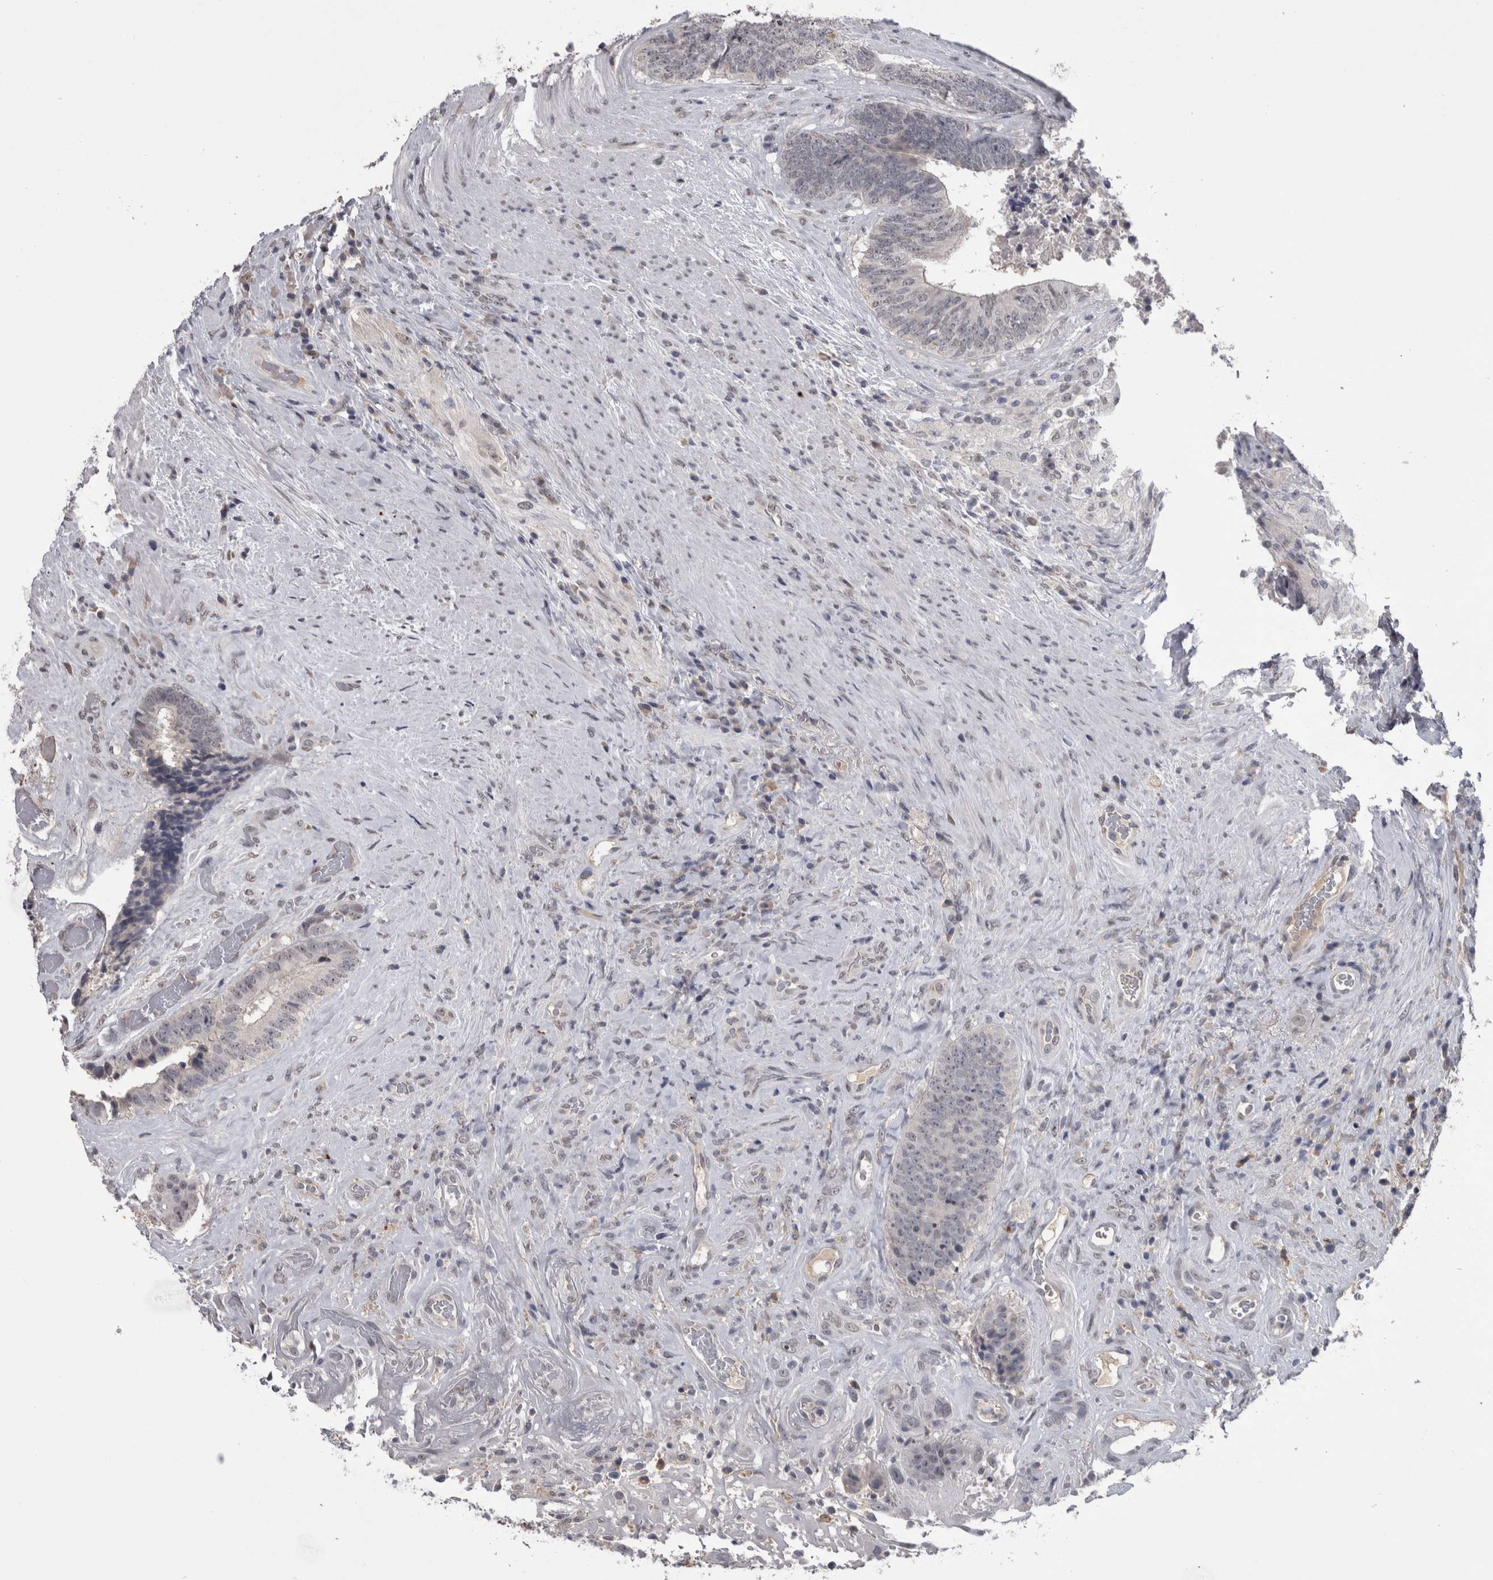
{"staining": {"intensity": "weak", "quantity": "<25%", "location": "nuclear"}, "tissue": "colorectal cancer", "cell_type": "Tumor cells", "image_type": "cancer", "snomed": [{"axis": "morphology", "description": "Adenocarcinoma, NOS"}, {"axis": "topography", "description": "Rectum"}], "caption": "This is an immunohistochemistry (IHC) photomicrograph of human colorectal adenocarcinoma. There is no positivity in tumor cells.", "gene": "PAX5", "patient": {"sex": "male", "age": 72}}